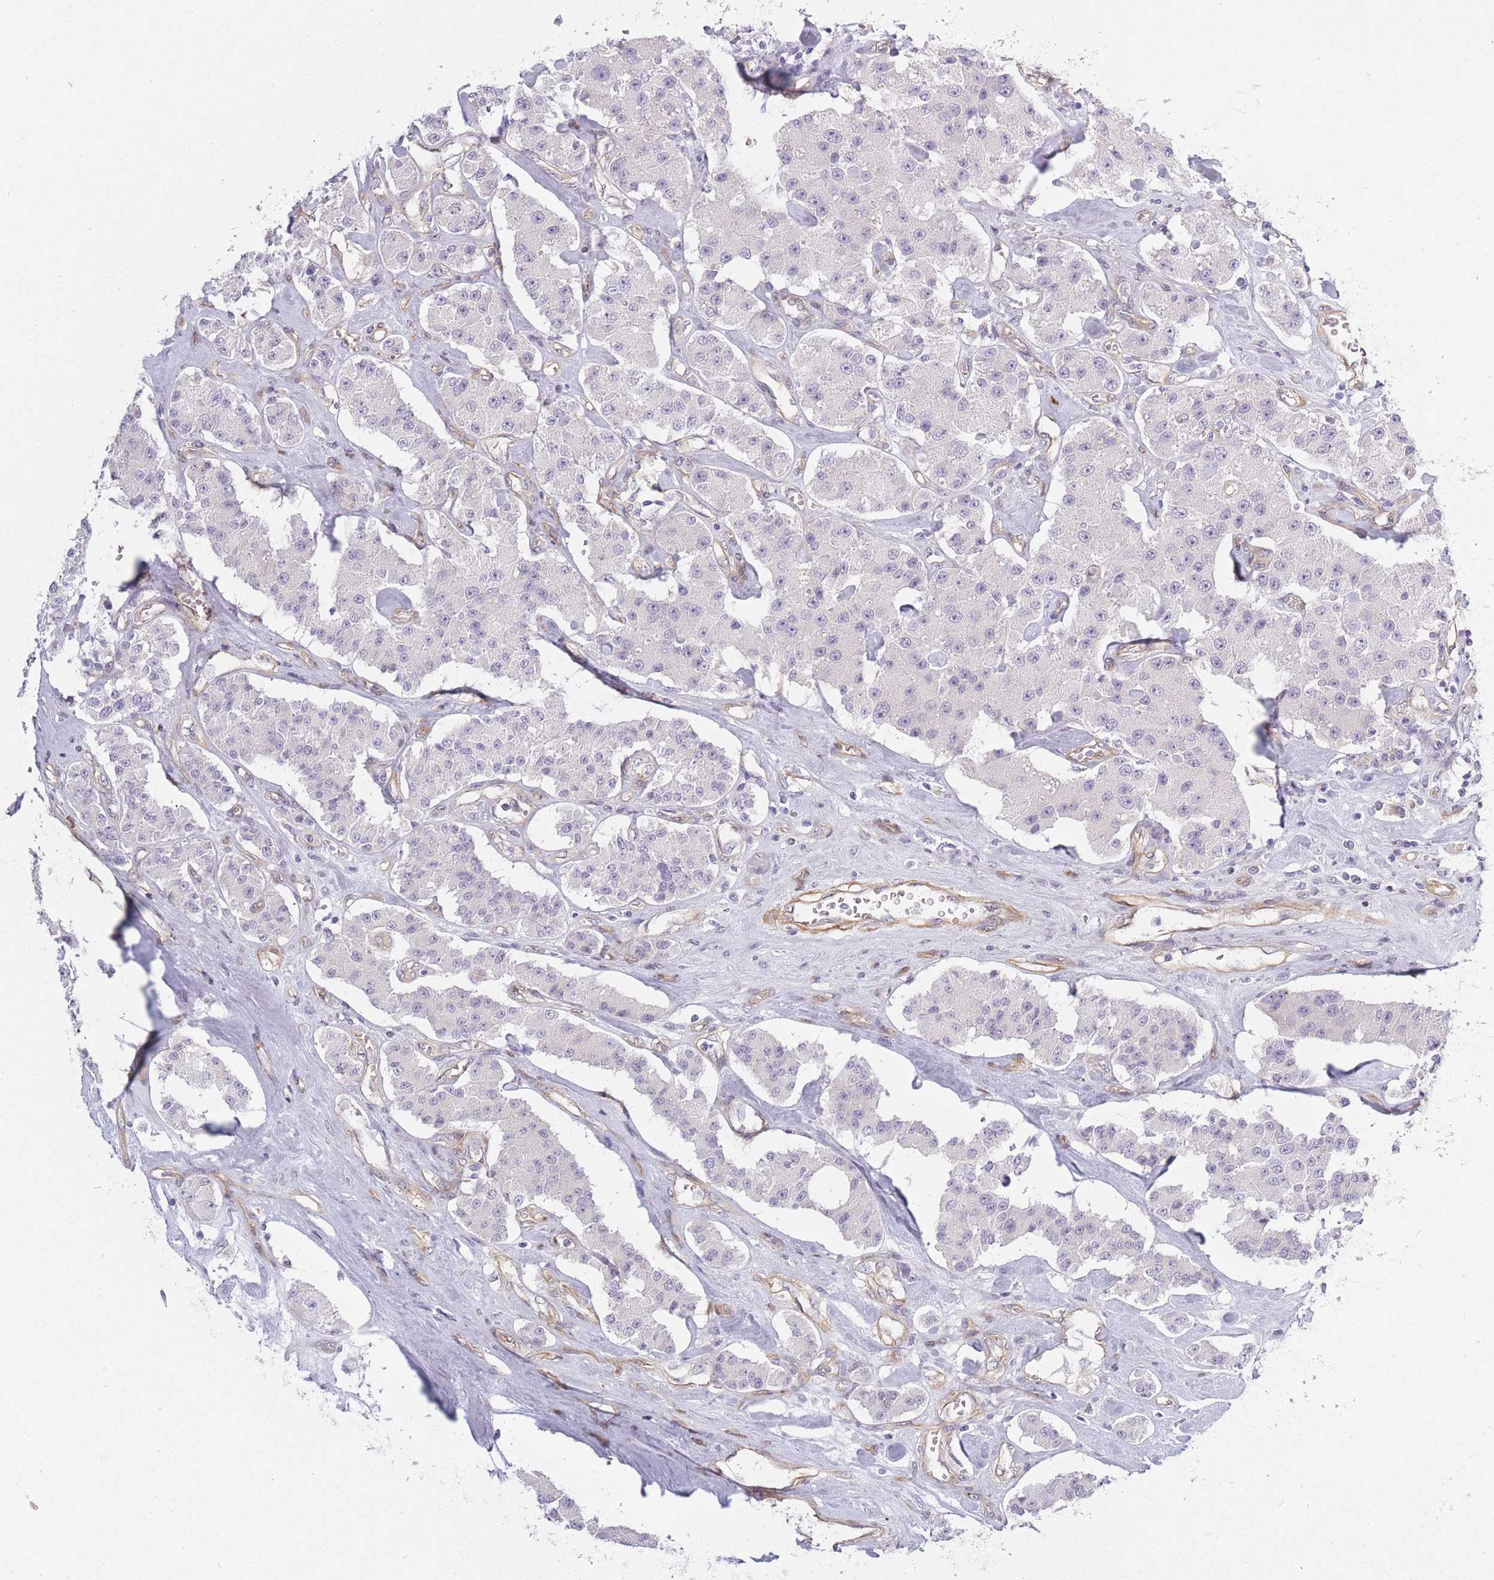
{"staining": {"intensity": "negative", "quantity": "none", "location": "none"}, "tissue": "carcinoid", "cell_type": "Tumor cells", "image_type": "cancer", "snomed": [{"axis": "morphology", "description": "Carcinoid, malignant, NOS"}, {"axis": "topography", "description": "Pancreas"}], "caption": "Immunohistochemical staining of human carcinoid exhibits no significant staining in tumor cells. Brightfield microscopy of IHC stained with DAB (3,3'-diaminobenzidine) (brown) and hematoxylin (blue), captured at high magnification.", "gene": "SLC7A6", "patient": {"sex": "male", "age": 41}}